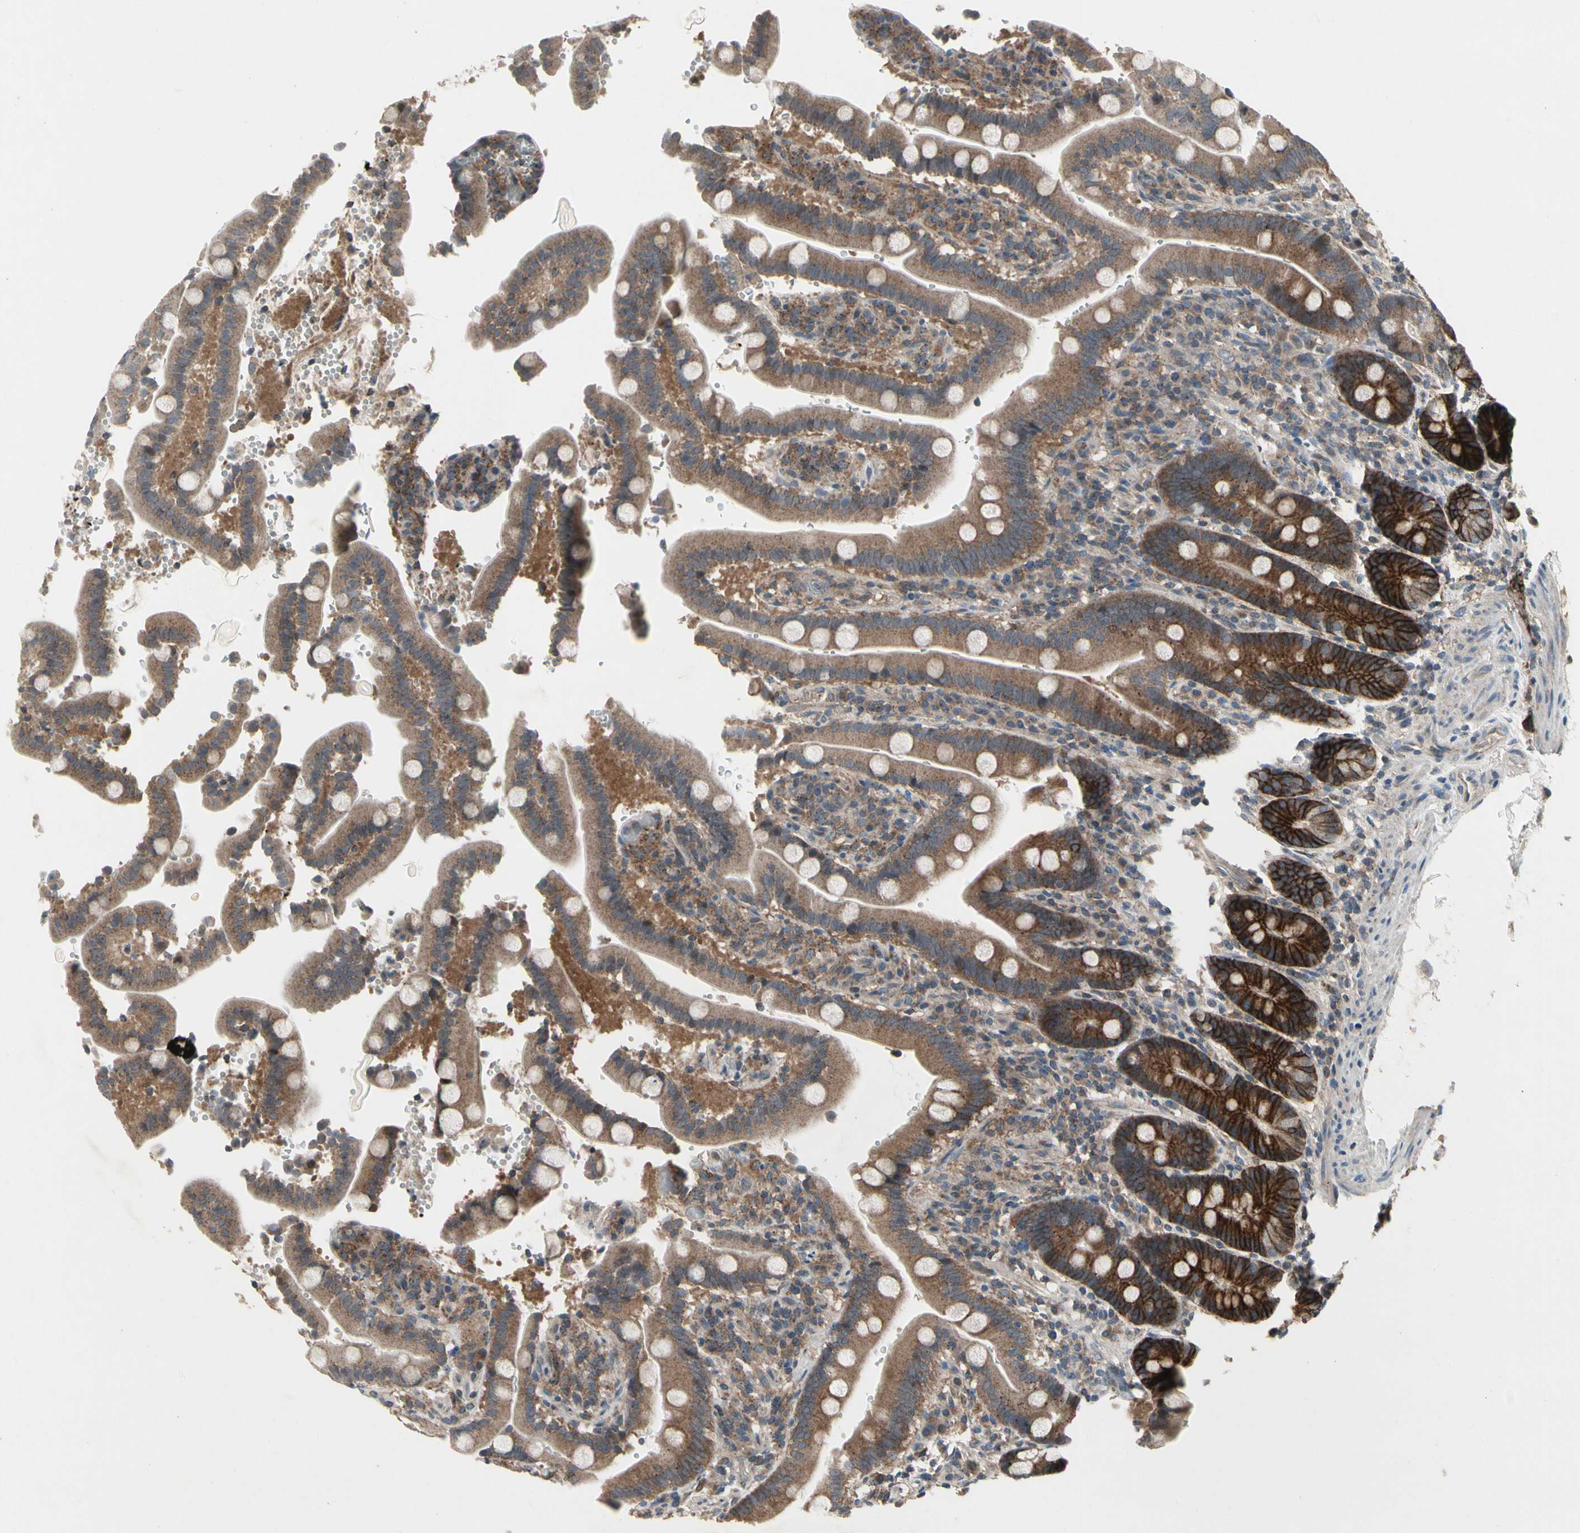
{"staining": {"intensity": "strong", "quantity": ">75%", "location": "cytoplasmic/membranous"}, "tissue": "duodenum", "cell_type": "Glandular cells", "image_type": "normal", "snomed": [{"axis": "morphology", "description": "Normal tissue, NOS"}, {"axis": "topography", "description": "Small intestine, NOS"}], "caption": "The photomicrograph exhibits a brown stain indicating the presence of a protein in the cytoplasmic/membranous of glandular cells in duodenum.", "gene": "NMI", "patient": {"sex": "female", "age": 71}}